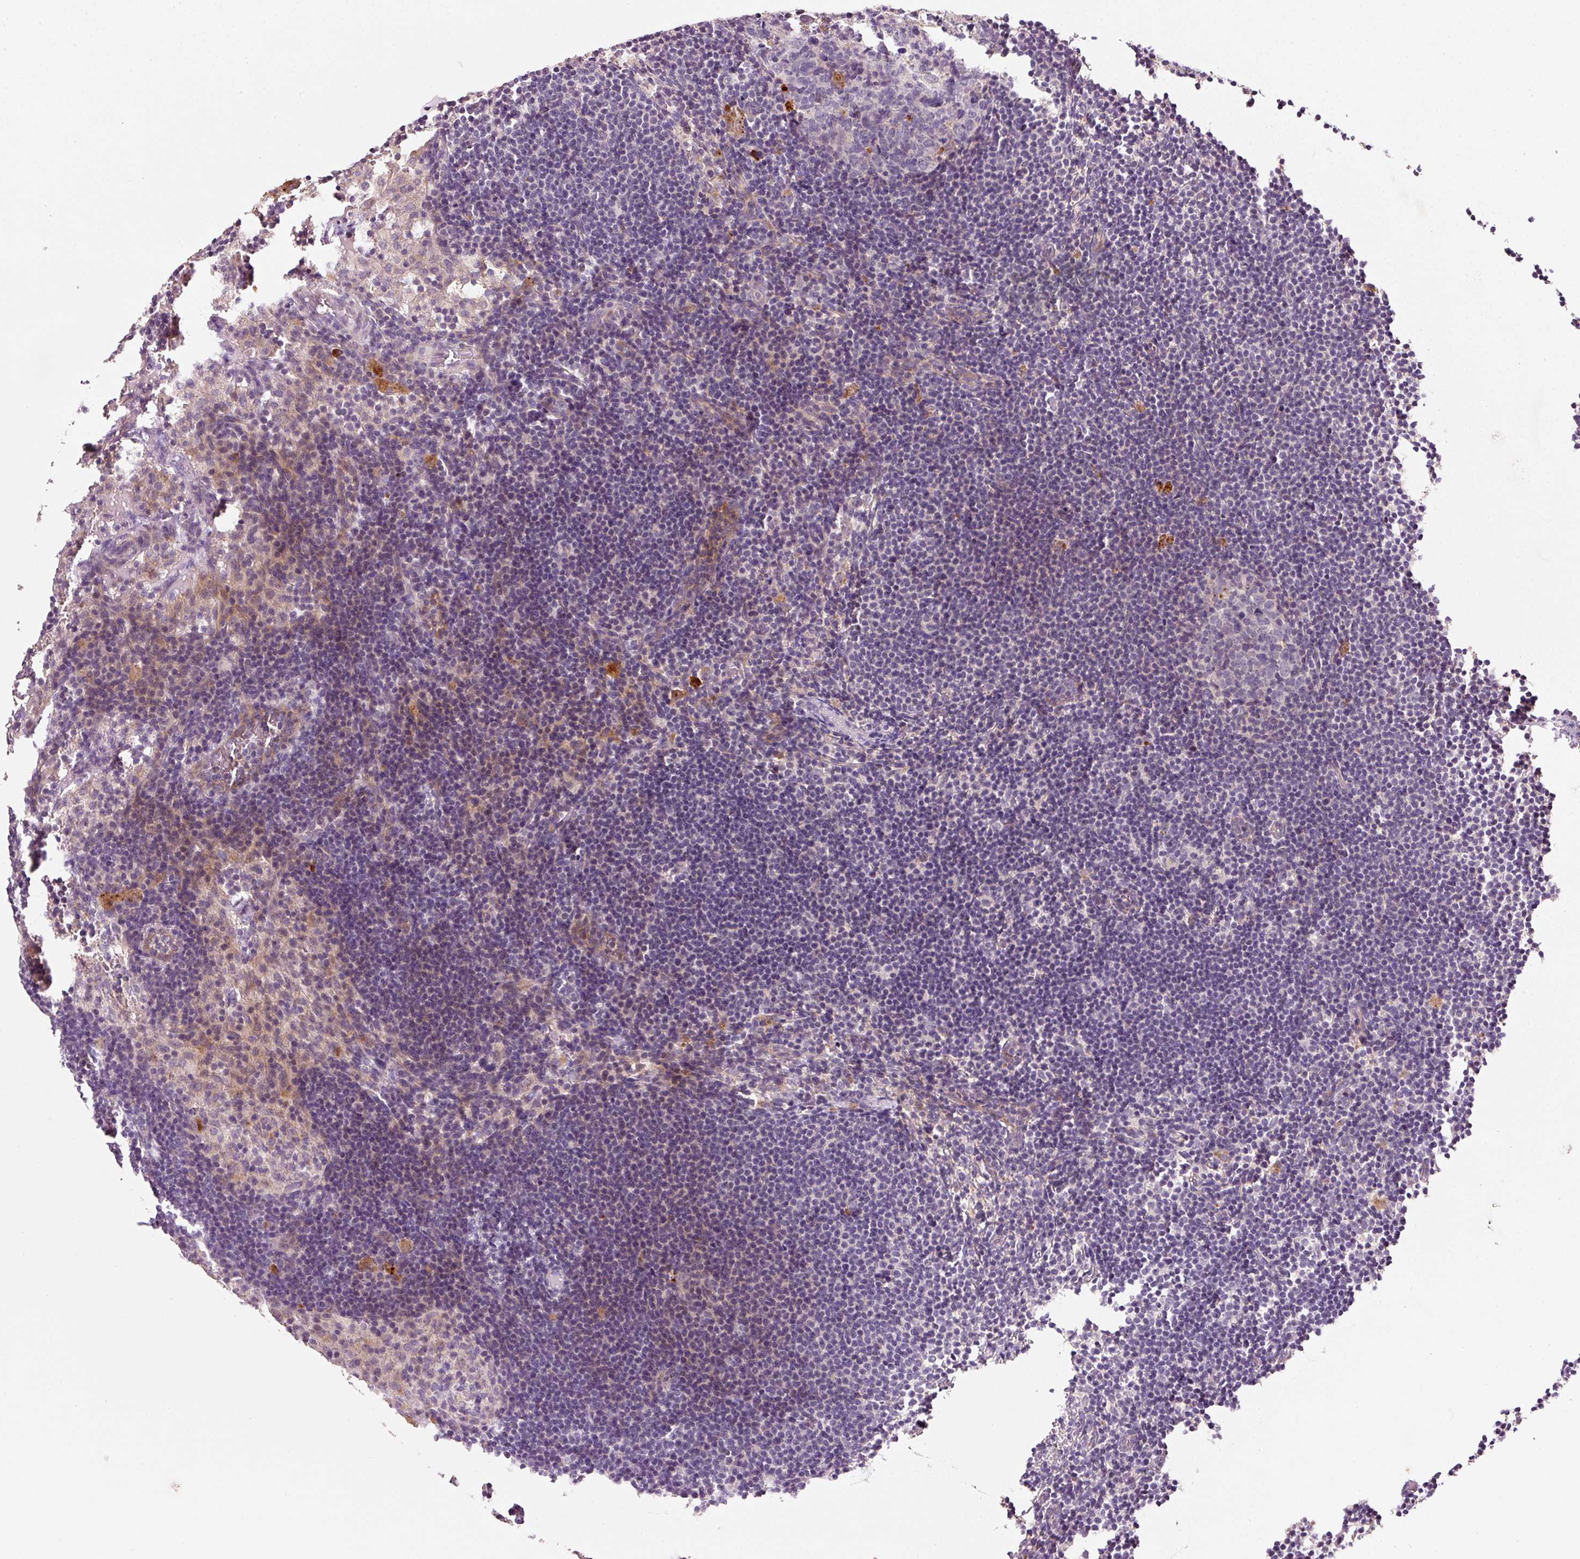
{"staining": {"intensity": "negative", "quantity": "none", "location": "none"}, "tissue": "lymph node", "cell_type": "Germinal center cells", "image_type": "normal", "snomed": [{"axis": "morphology", "description": "Normal tissue, NOS"}, {"axis": "topography", "description": "Lymph node"}], "caption": "Lymph node stained for a protein using immunohistochemistry (IHC) shows no positivity germinal center cells.", "gene": "TIRAP", "patient": {"sex": "male", "age": 49}}